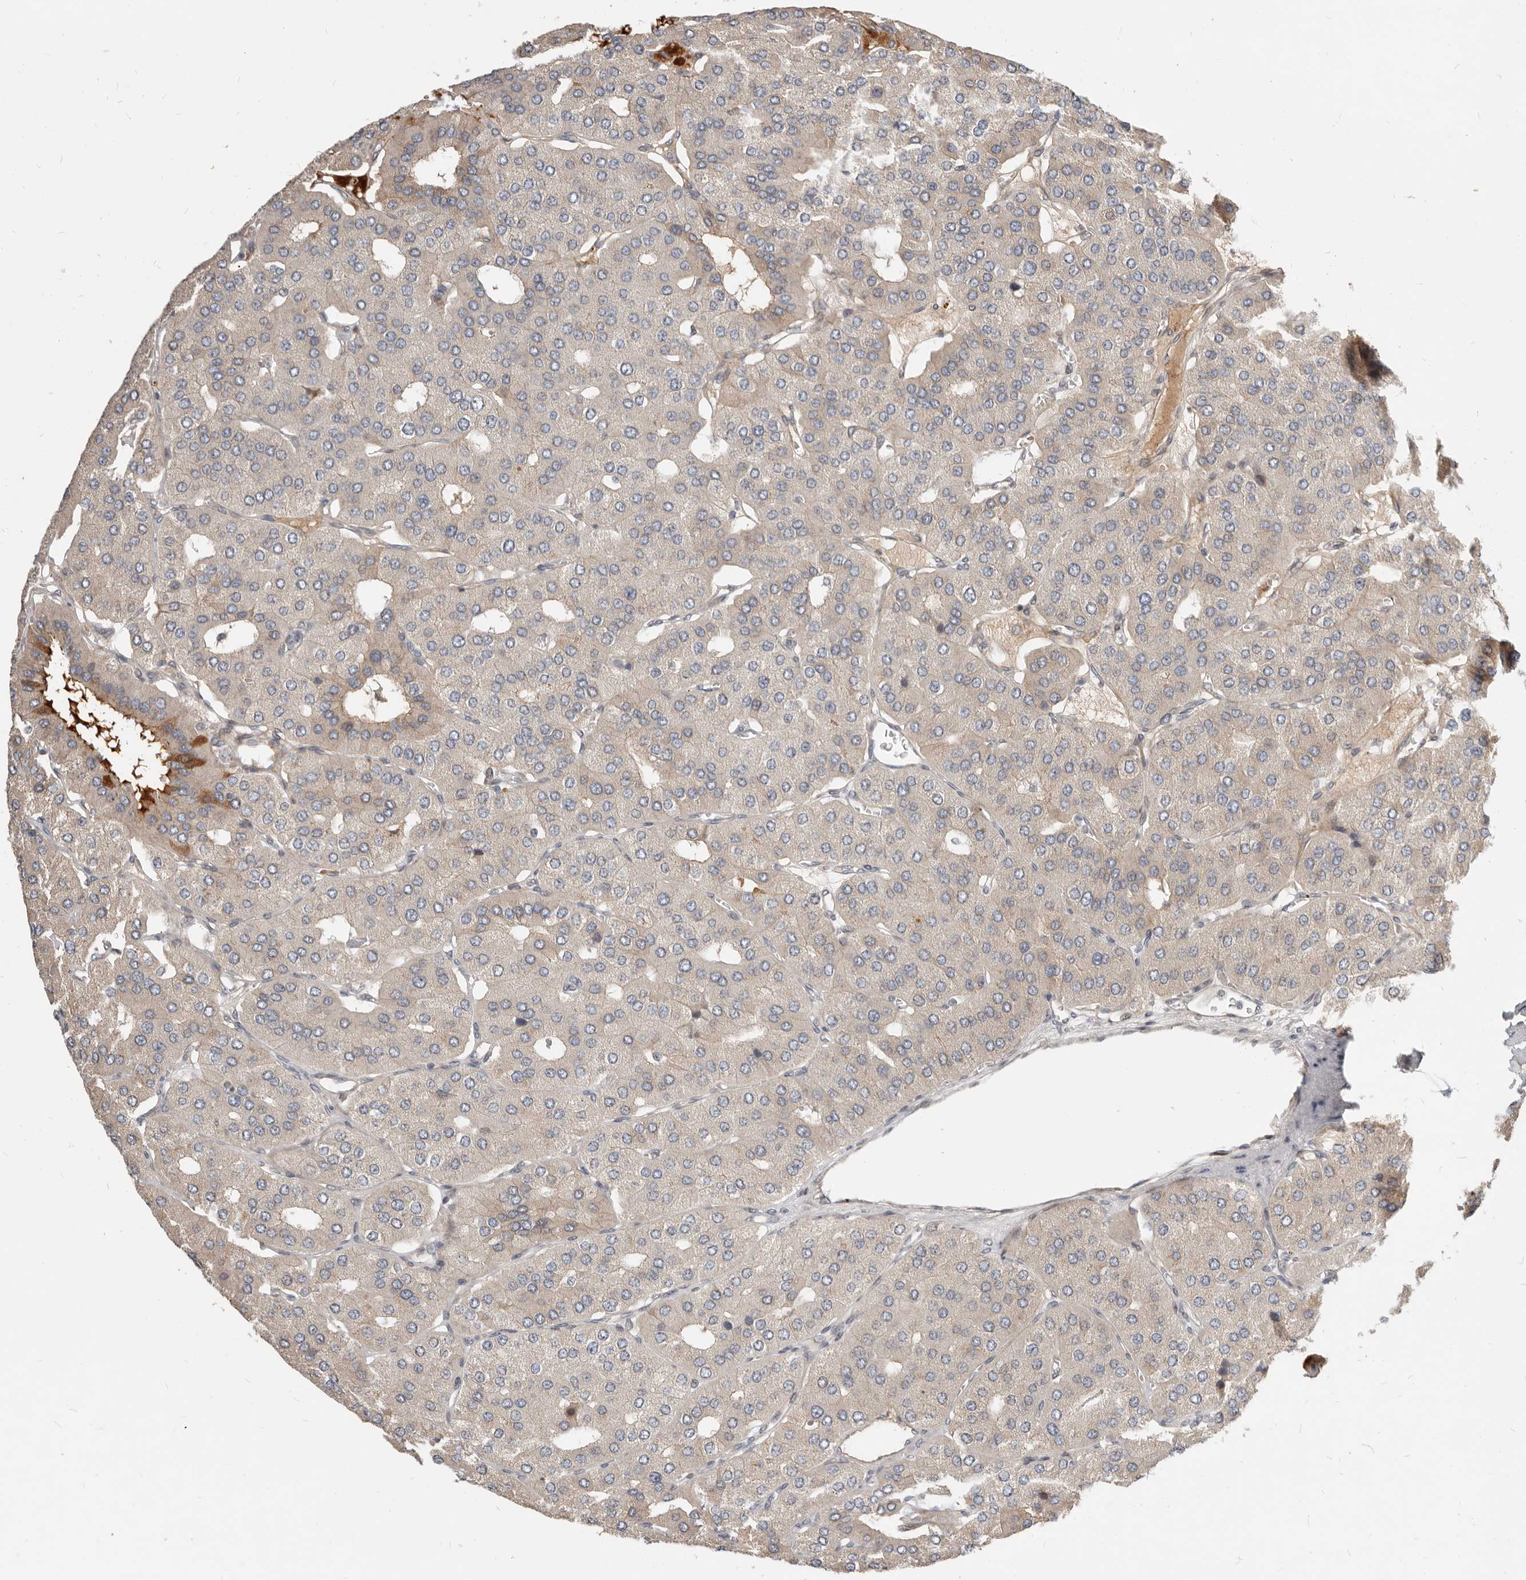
{"staining": {"intensity": "moderate", "quantity": "<25%", "location": "cytoplasmic/membranous"}, "tissue": "parathyroid gland", "cell_type": "Glandular cells", "image_type": "normal", "snomed": [{"axis": "morphology", "description": "Normal tissue, NOS"}, {"axis": "morphology", "description": "Adenoma, NOS"}, {"axis": "topography", "description": "Parathyroid gland"}], "caption": "Protein expression analysis of normal parathyroid gland displays moderate cytoplasmic/membranous positivity in approximately <25% of glandular cells.", "gene": "NPY4R2", "patient": {"sex": "female", "age": 86}}